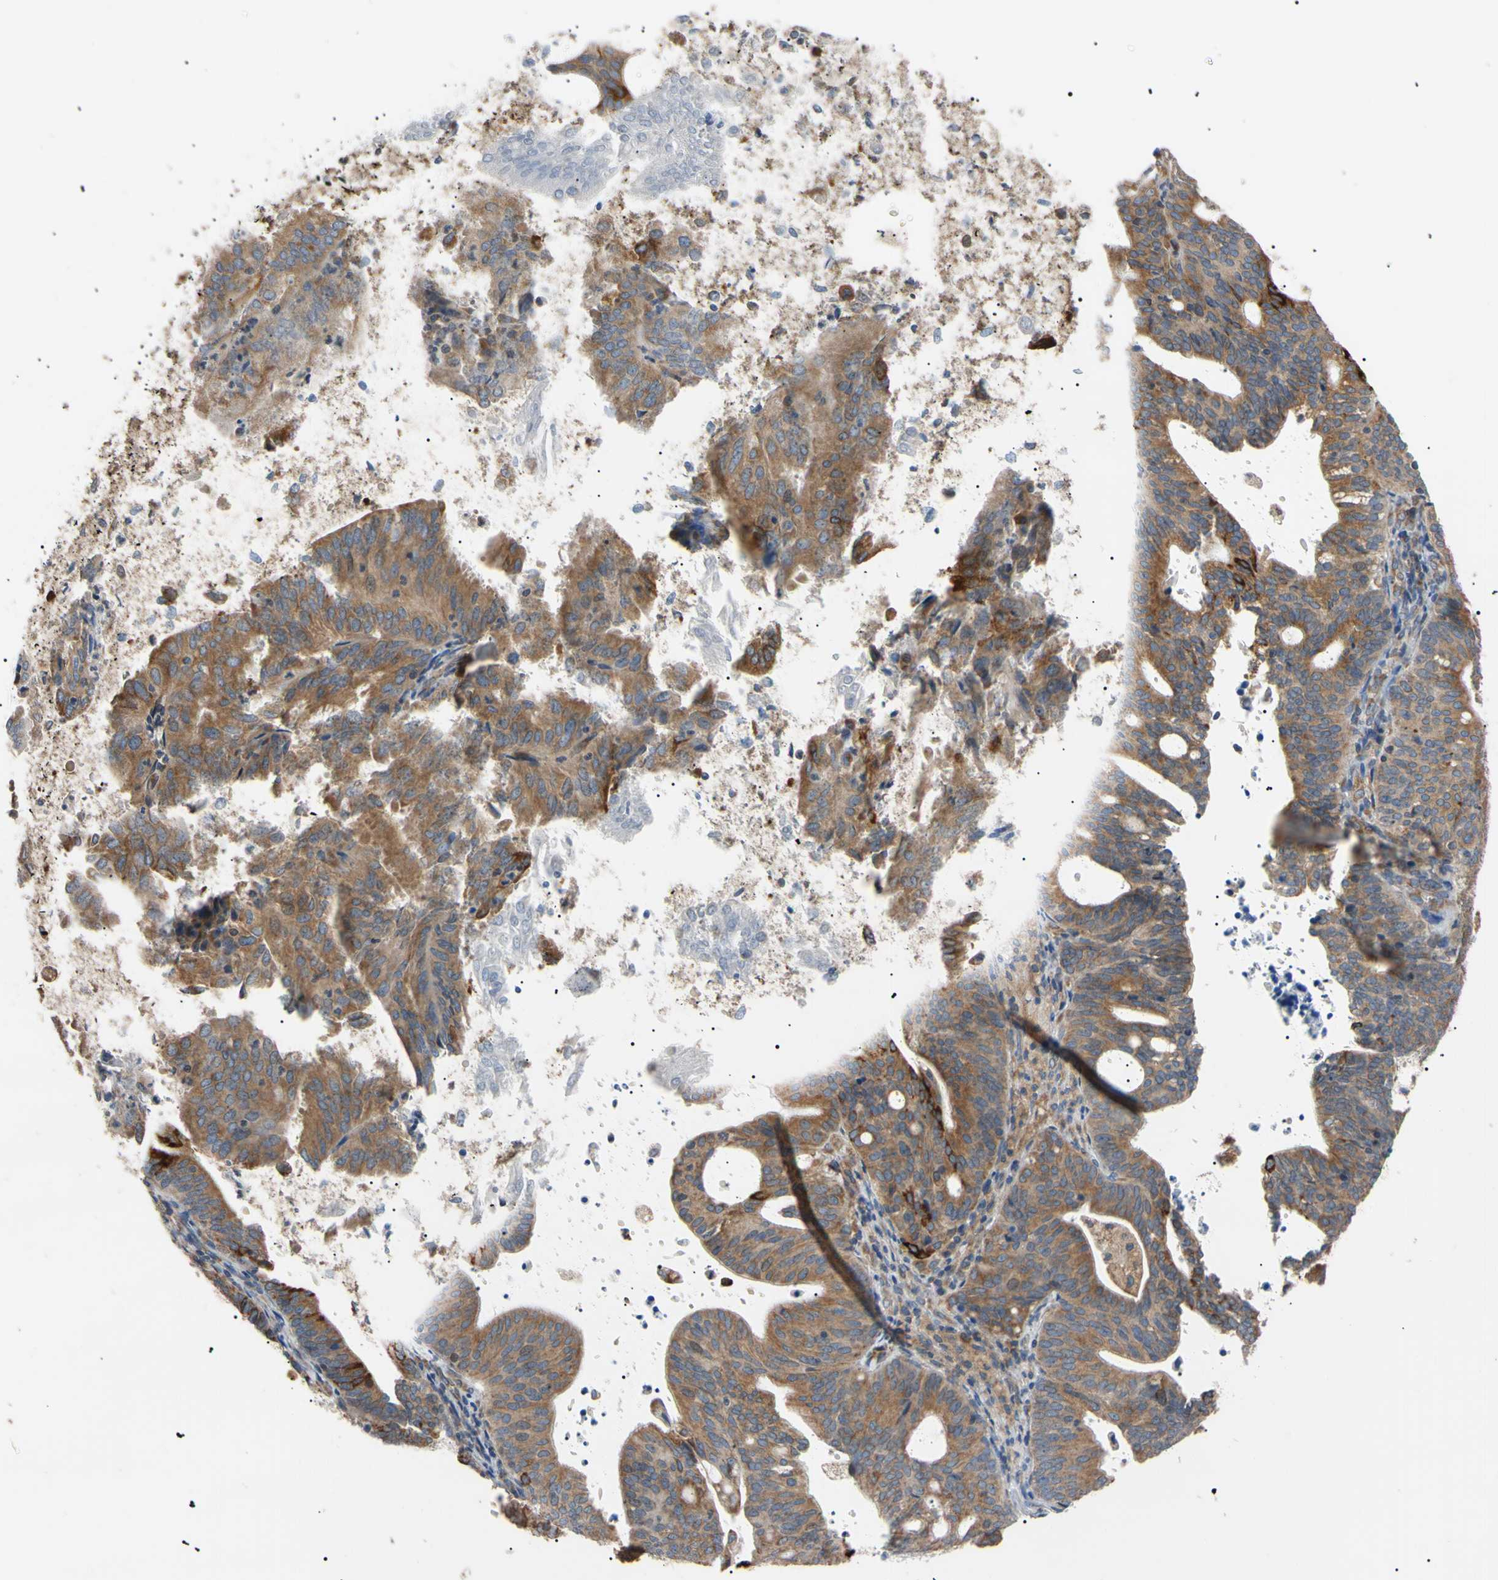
{"staining": {"intensity": "strong", "quantity": ">75%", "location": "cytoplasmic/membranous"}, "tissue": "endometrial cancer", "cell_type": "Tumor cells", "image_type": "cancer", "snomed": [{"axis": "morphology", "description": "Adenocarcinoma, NOS"}, {"axis": "topography", "description": "Uterus"}], "caption": "Protein positivity by IHC shows strong cytoplasmic/membranous staining in approximately >75% of tumor cells in endometrial cancer (adenocarcinoma).", "gene": "VAPA", "patient": {"sex": "female", "age": 83}}